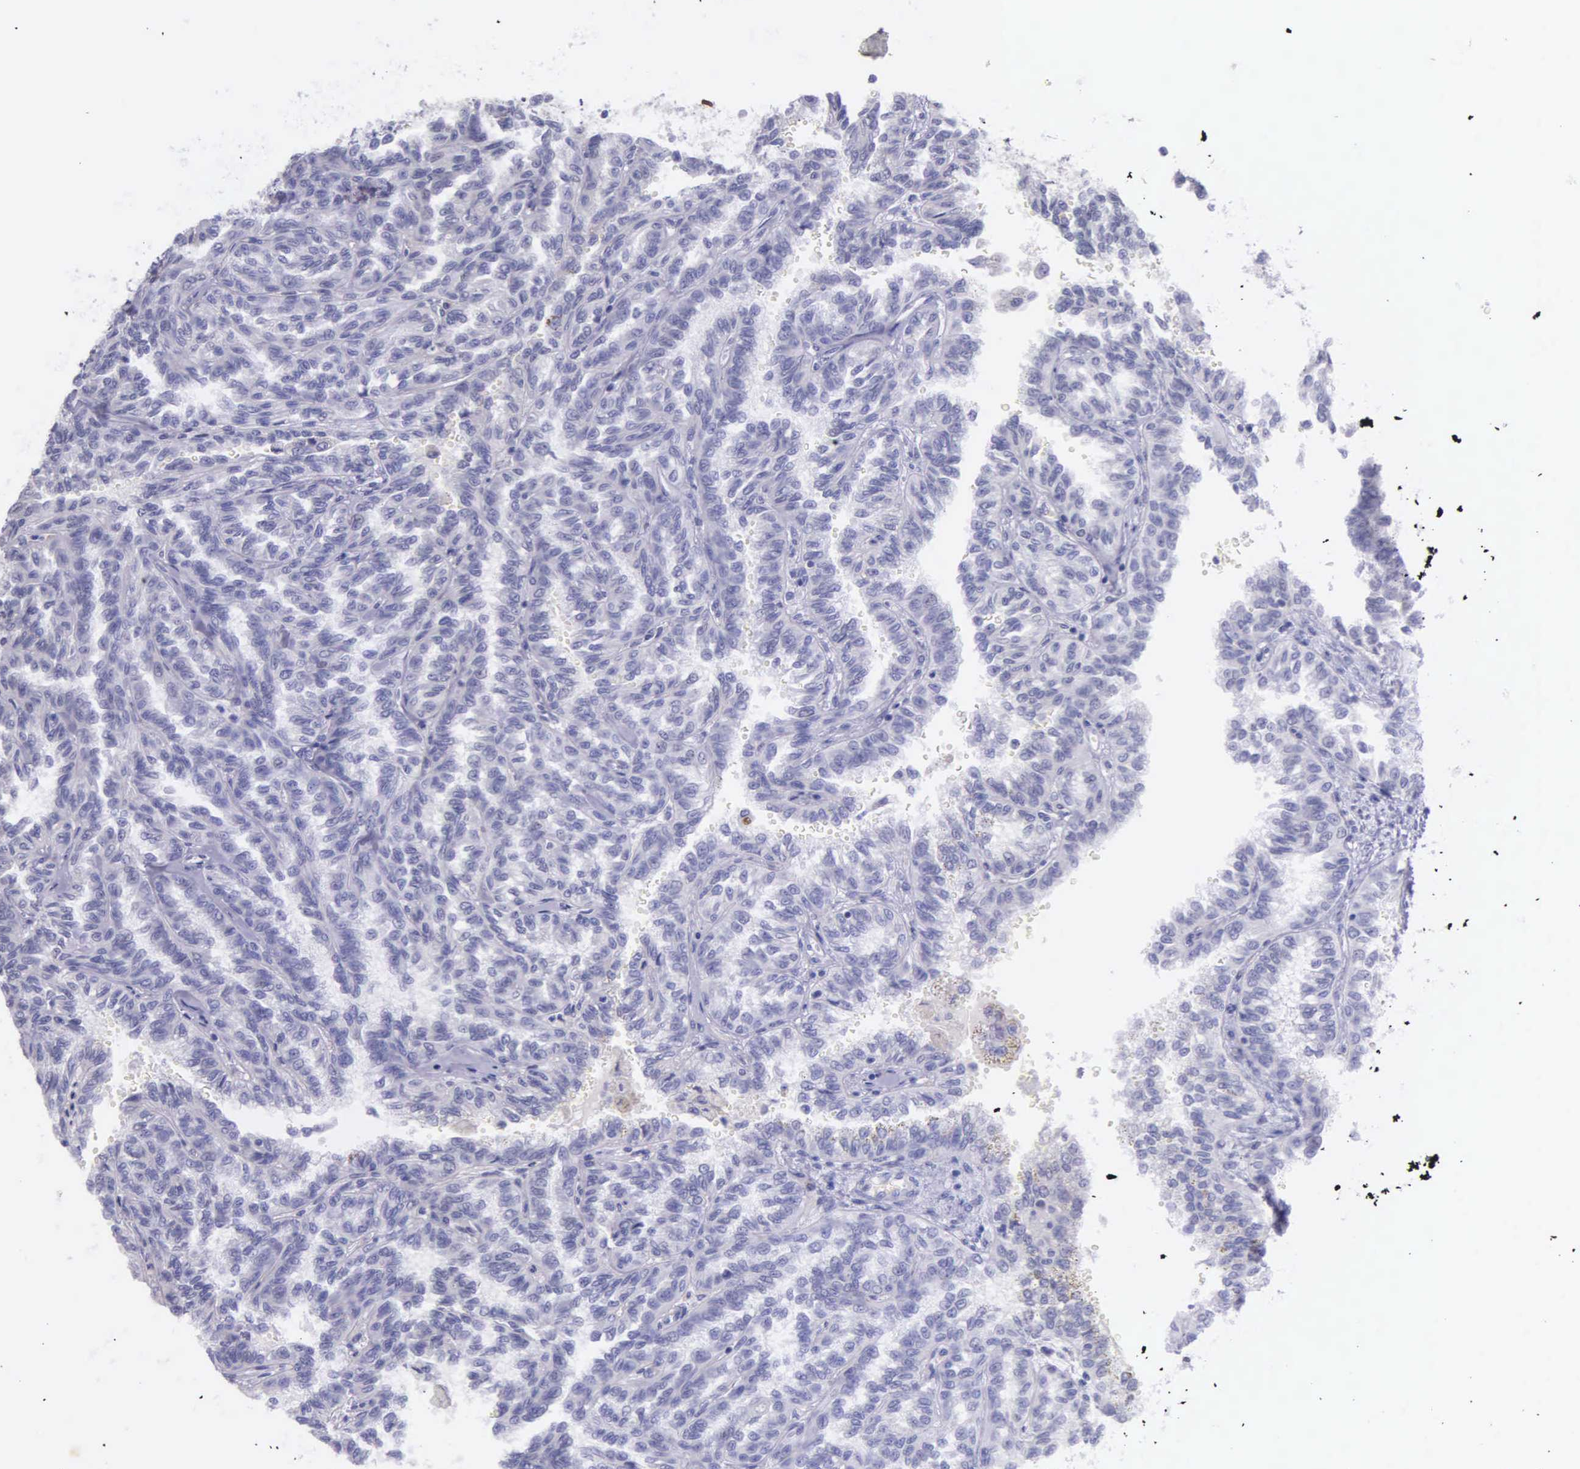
{"staining": {"intensity": "negative", "quantity": "none", "location": "none"}, "tissue": "renal cancer", "cell_type": "Tumor cells", "image_type": "cancer", "snomed": [{"axis": "morphology", "description": "Inflammation, NOS"}, {"axis": "morphology", "description": "Adenocarcinoma, NOS"}, {"axis": "topography", "description": "Kidney"}], "caption": "Renal cancer was stained to show a protein in brown. There is no significant staining in tumor cells.", "gene": "MCM5", "patient": {"sex": "male", "age": 68}}